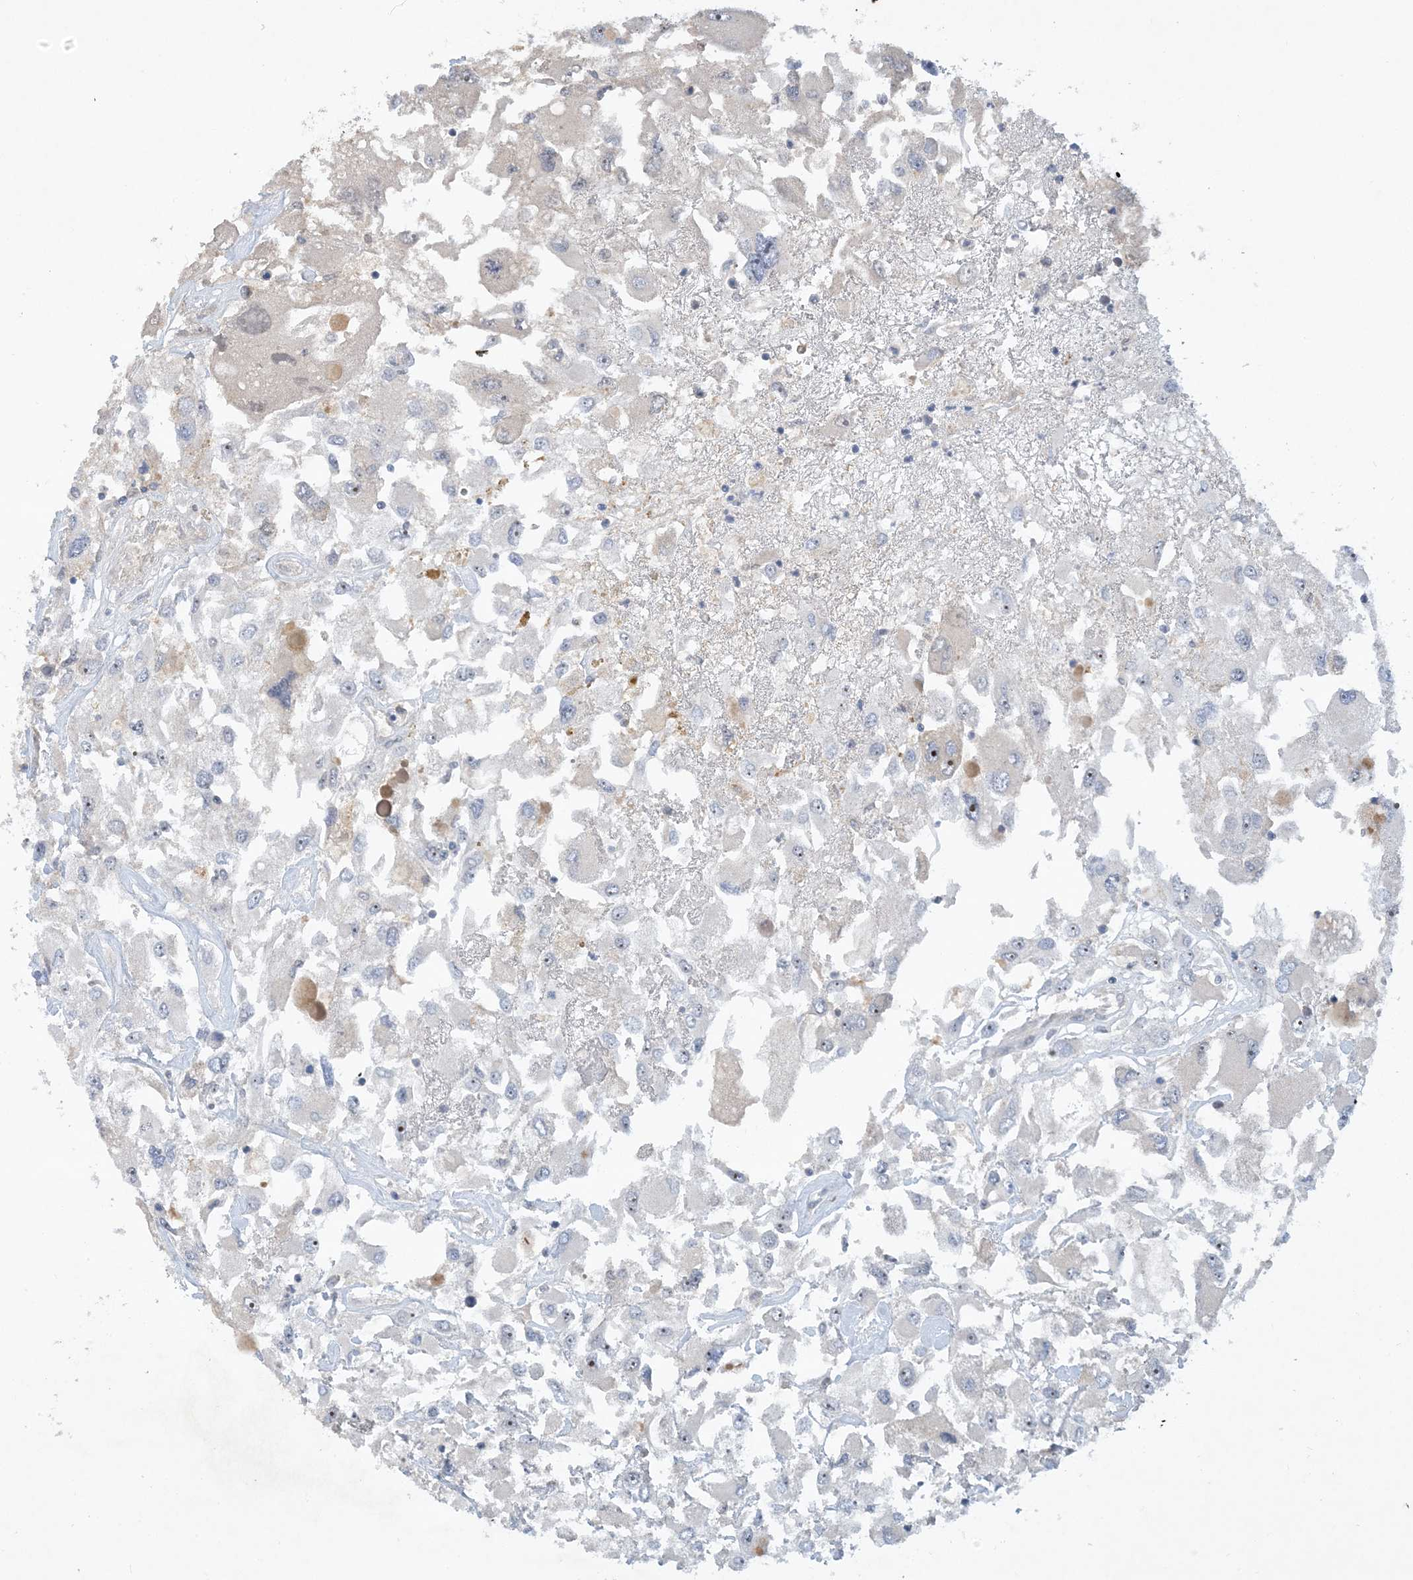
{"staining": {"intensity": "negative", "quantity": "none", "location": "none"}, "tissue": "renal cancer", "cell_type": "Tumor cells", "image_type": "cancer", "snomed": [{"axis": "morphology", "description": "Adenocarcinoma, NOS"}, {"axis": "topography", "description": "Kidney"}], "caption": "Immunohistochemical staining of human renal cancer demonstrates no significant positivity in tumor cells.", "gene": "UBE2E1", "patient": {"sex": "female", "age": 52}}